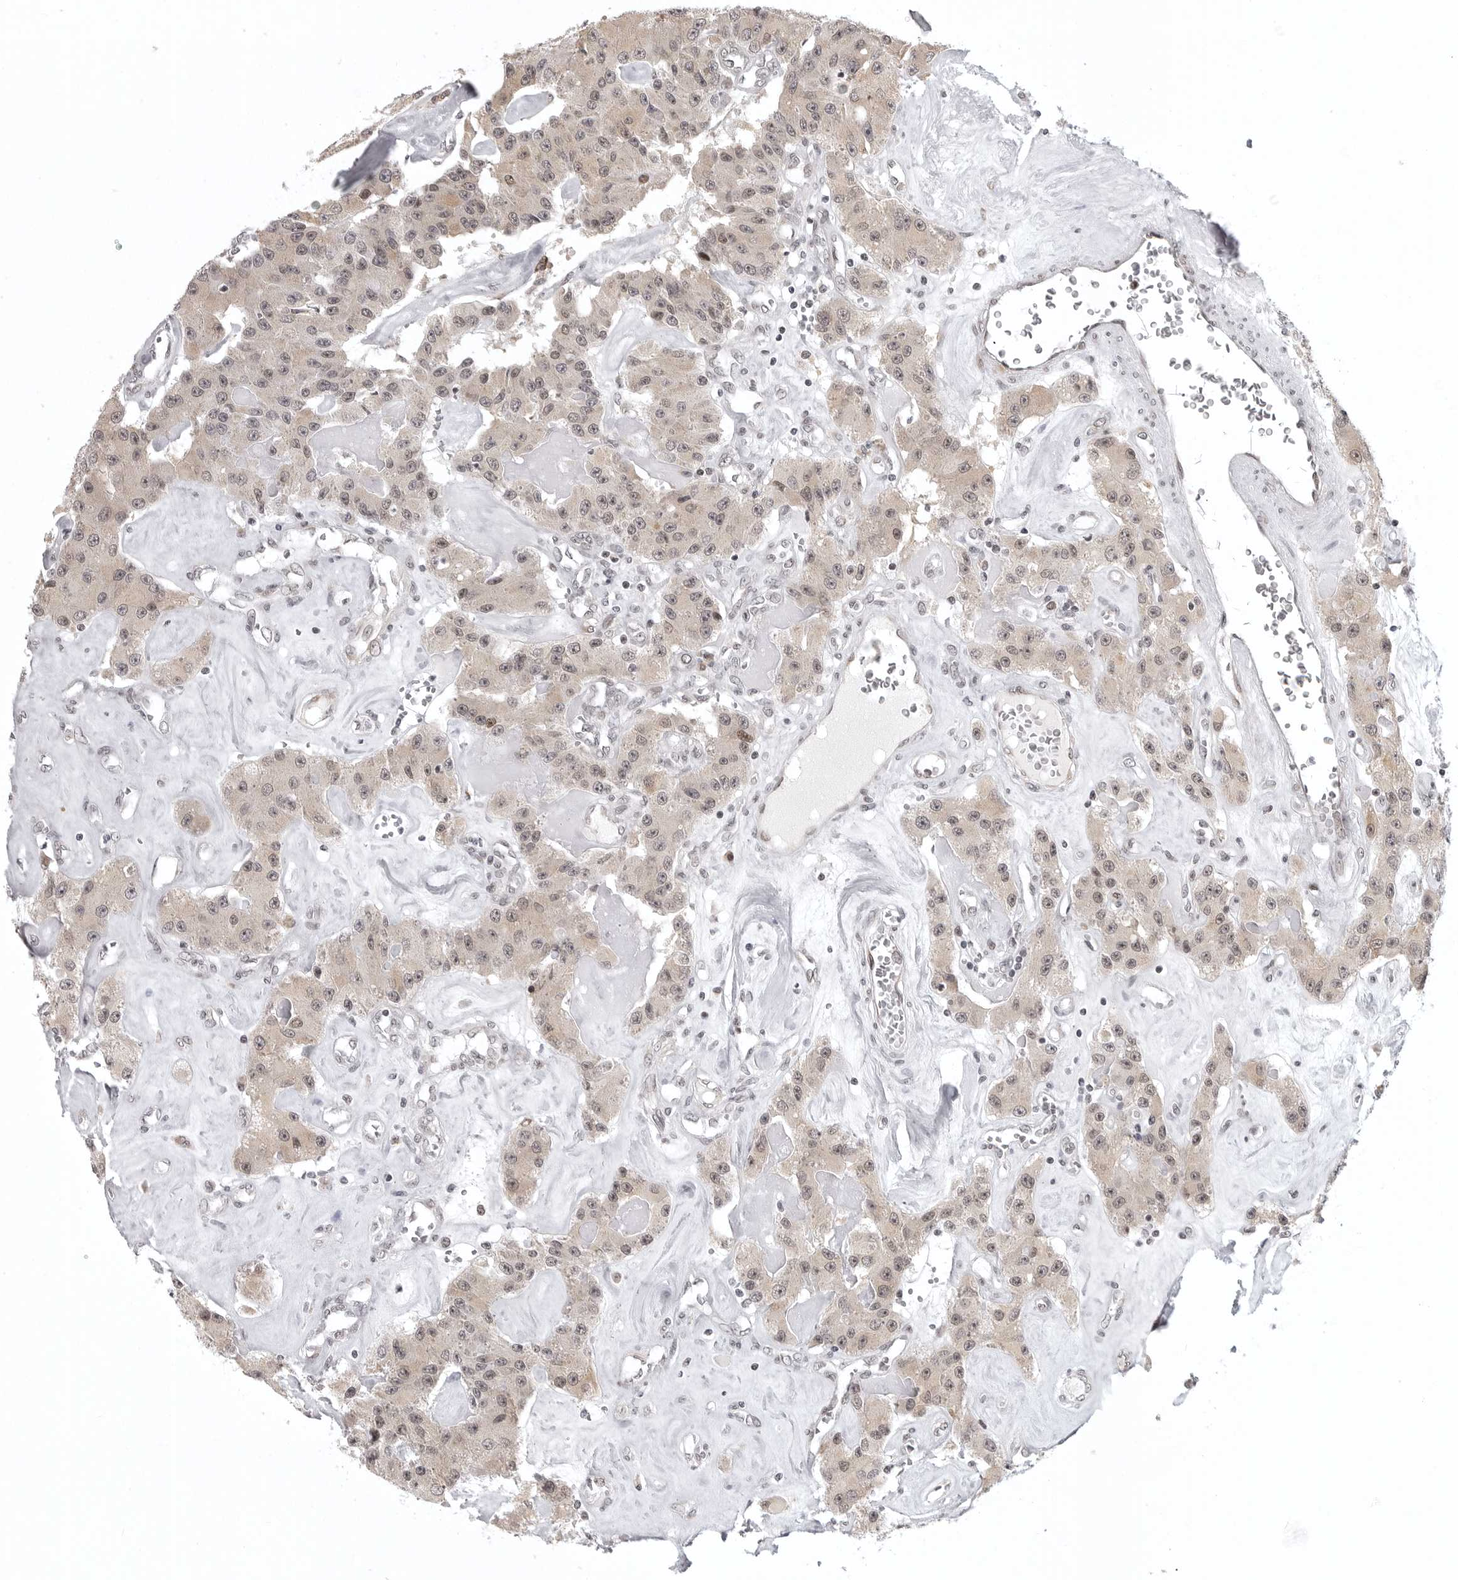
{"staining": {"intensity": "weak", "quantity": "25%-75%", "location": "nuclear"}, "tissue": "carcinoid", "cell_type": "Tumor cells", "image_type": "cancer", "snomed": [{"axis": "morphology", "description": "Carcinoid, malignant, NOS"}, {"axis": "topography", "description": "Pancreas"}], "caption": "About 25%-75% of tumor cells in human carcinoid display weak nuclear protein staining as visualized by brown immunohistochemical staining.", "gene": "PRDM10", "patient": {"sex": "male", "age": 41}}